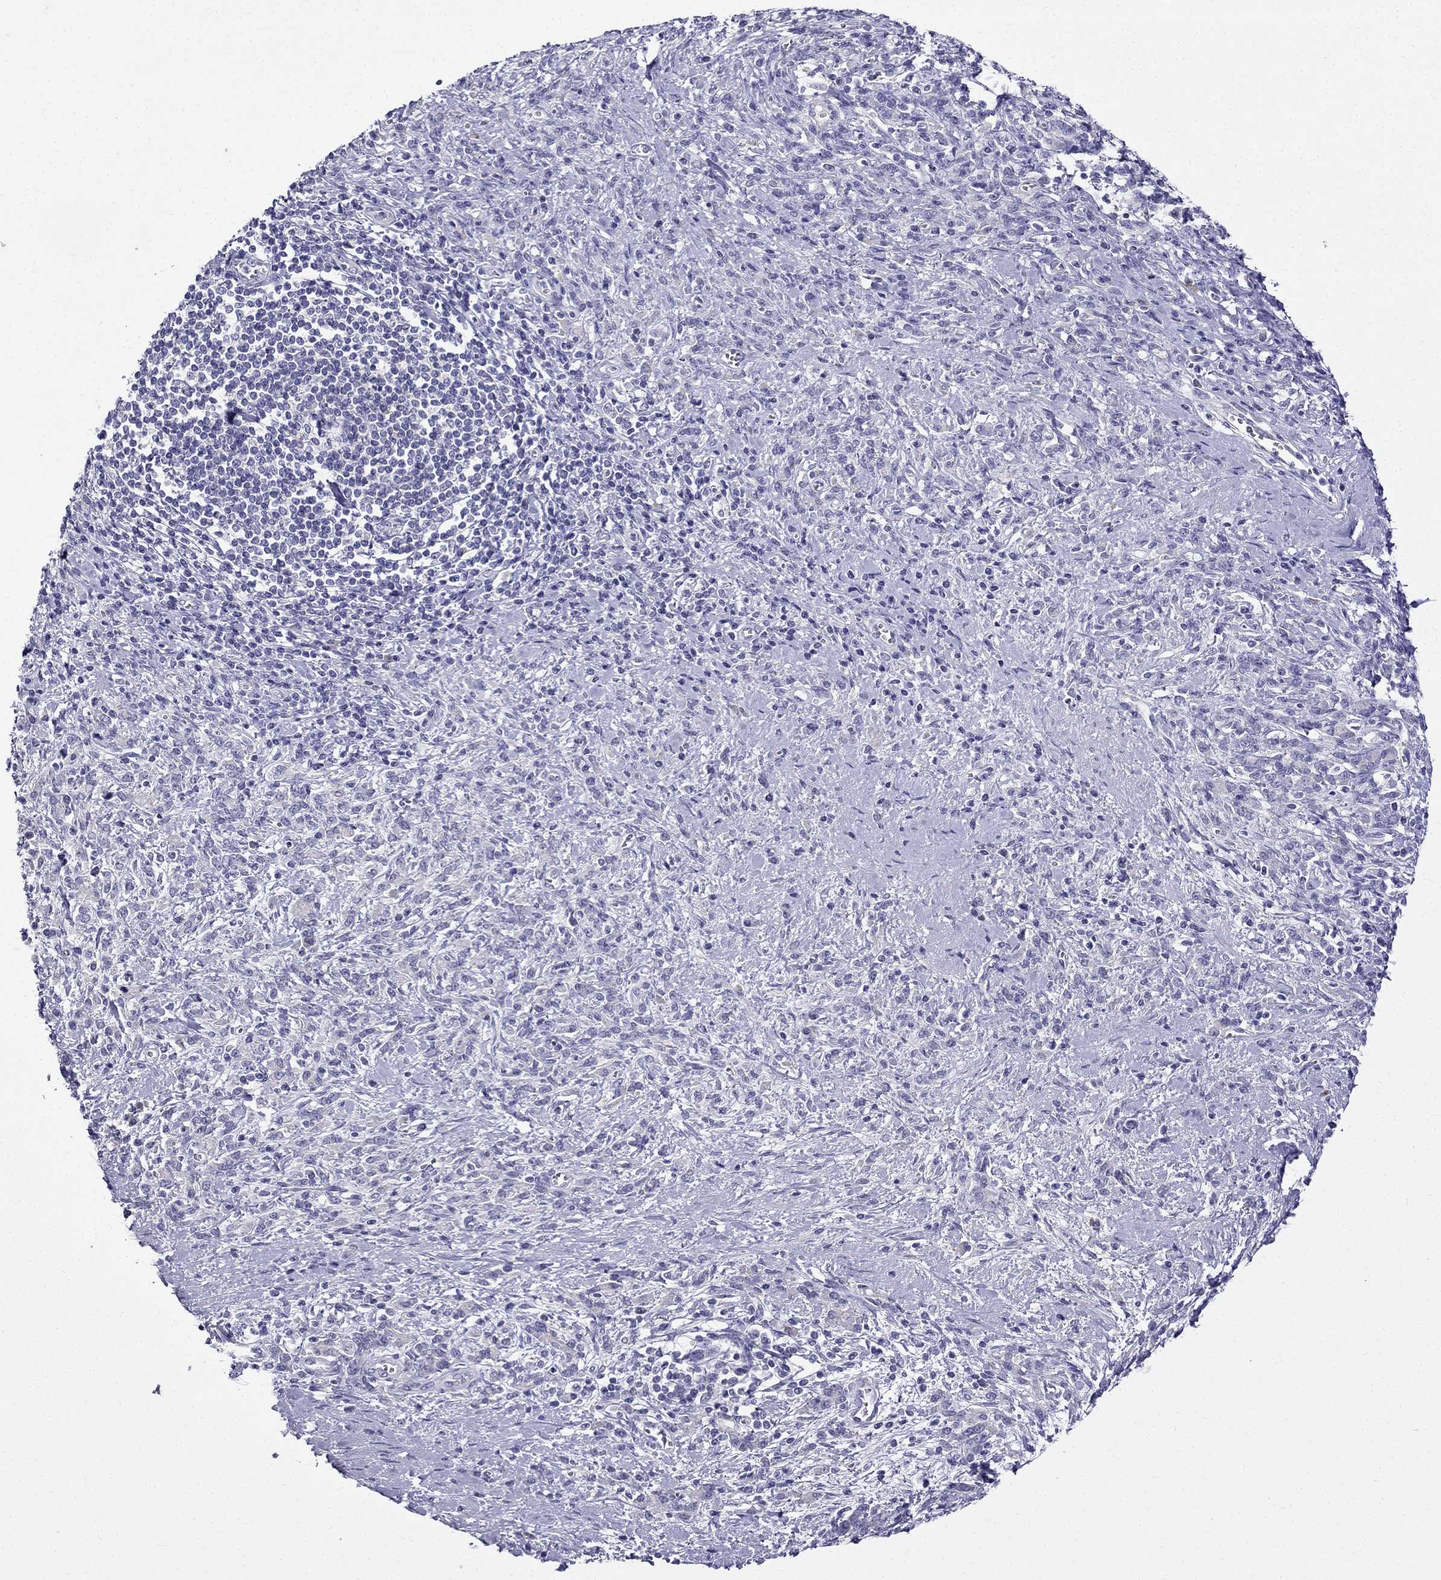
{"staining": {"intensity": "negative", "quantity": "none", "location": "none"}, "tissue": "stomach cancer", "cell_type": "Tumor cells", "image_type": "cancer", "snomed": [{"axis": "morphology", "description": "Adenocarcinoma, NOS"}, {"axis": "topography", "description": "Stomach"}], "caption": "An image of human adenocarcinoma (stomach) is negative for staining in tumor cells.", "gene": "PATE1", "patient": {"sex": "female", "age": 57}}